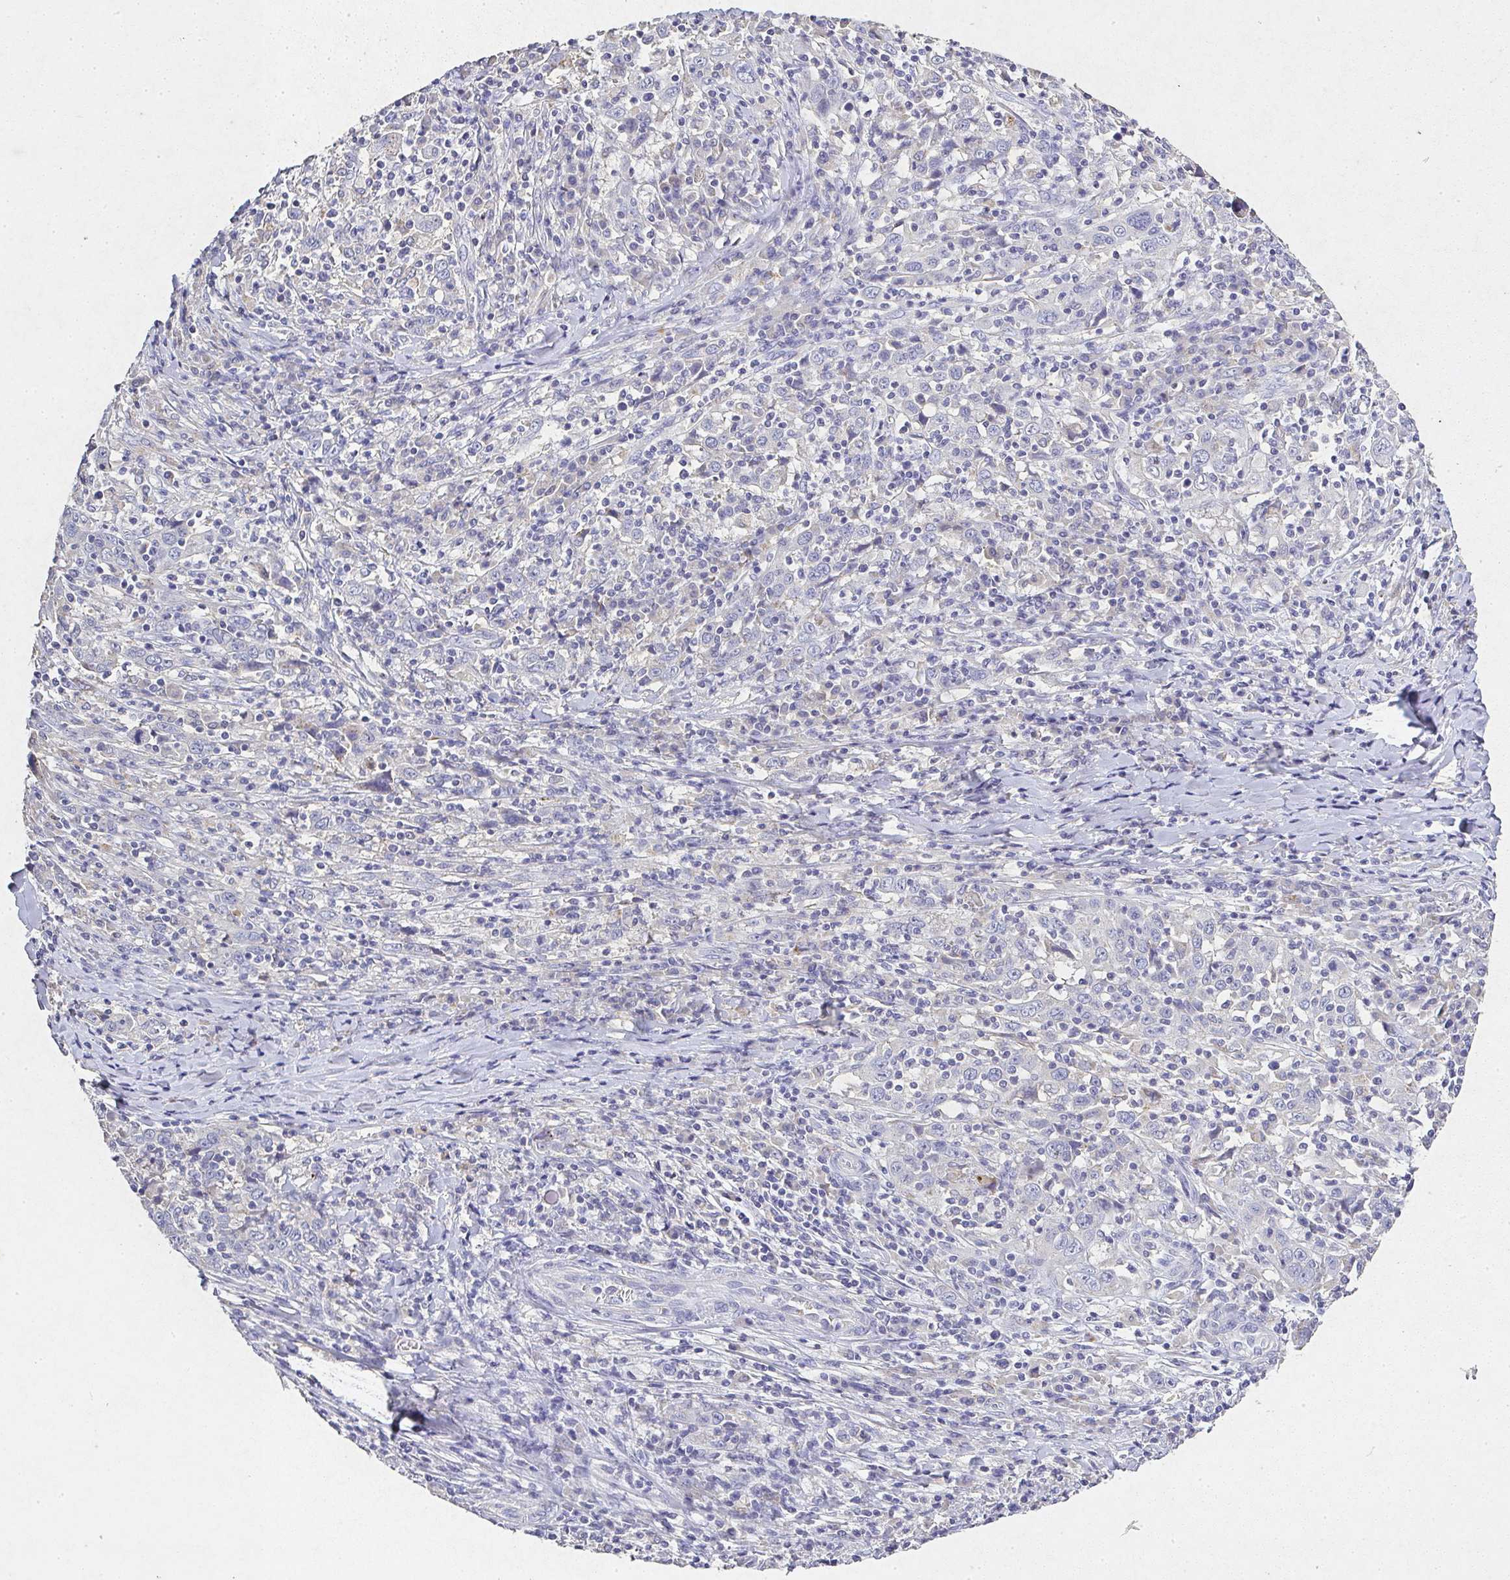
{"staining": {"intensity": "negative", "quantity": "none", "location": "none"}, "tissue": "cervical cancer", "cell_type": "Tumor cells", "image_type": "cancer", "snomed": [{"axis": "morphology", "description": "Squamous cell carcinoma, NOS"}, {"axis": "topography", "description": "Cervix"}], "caption": "A histopathology image of human squamous cell carcinoma (cervical) is negative for staining in tumor cells.", "gene": "RPS2", "patient": {"sex": "female", "age": 46}}